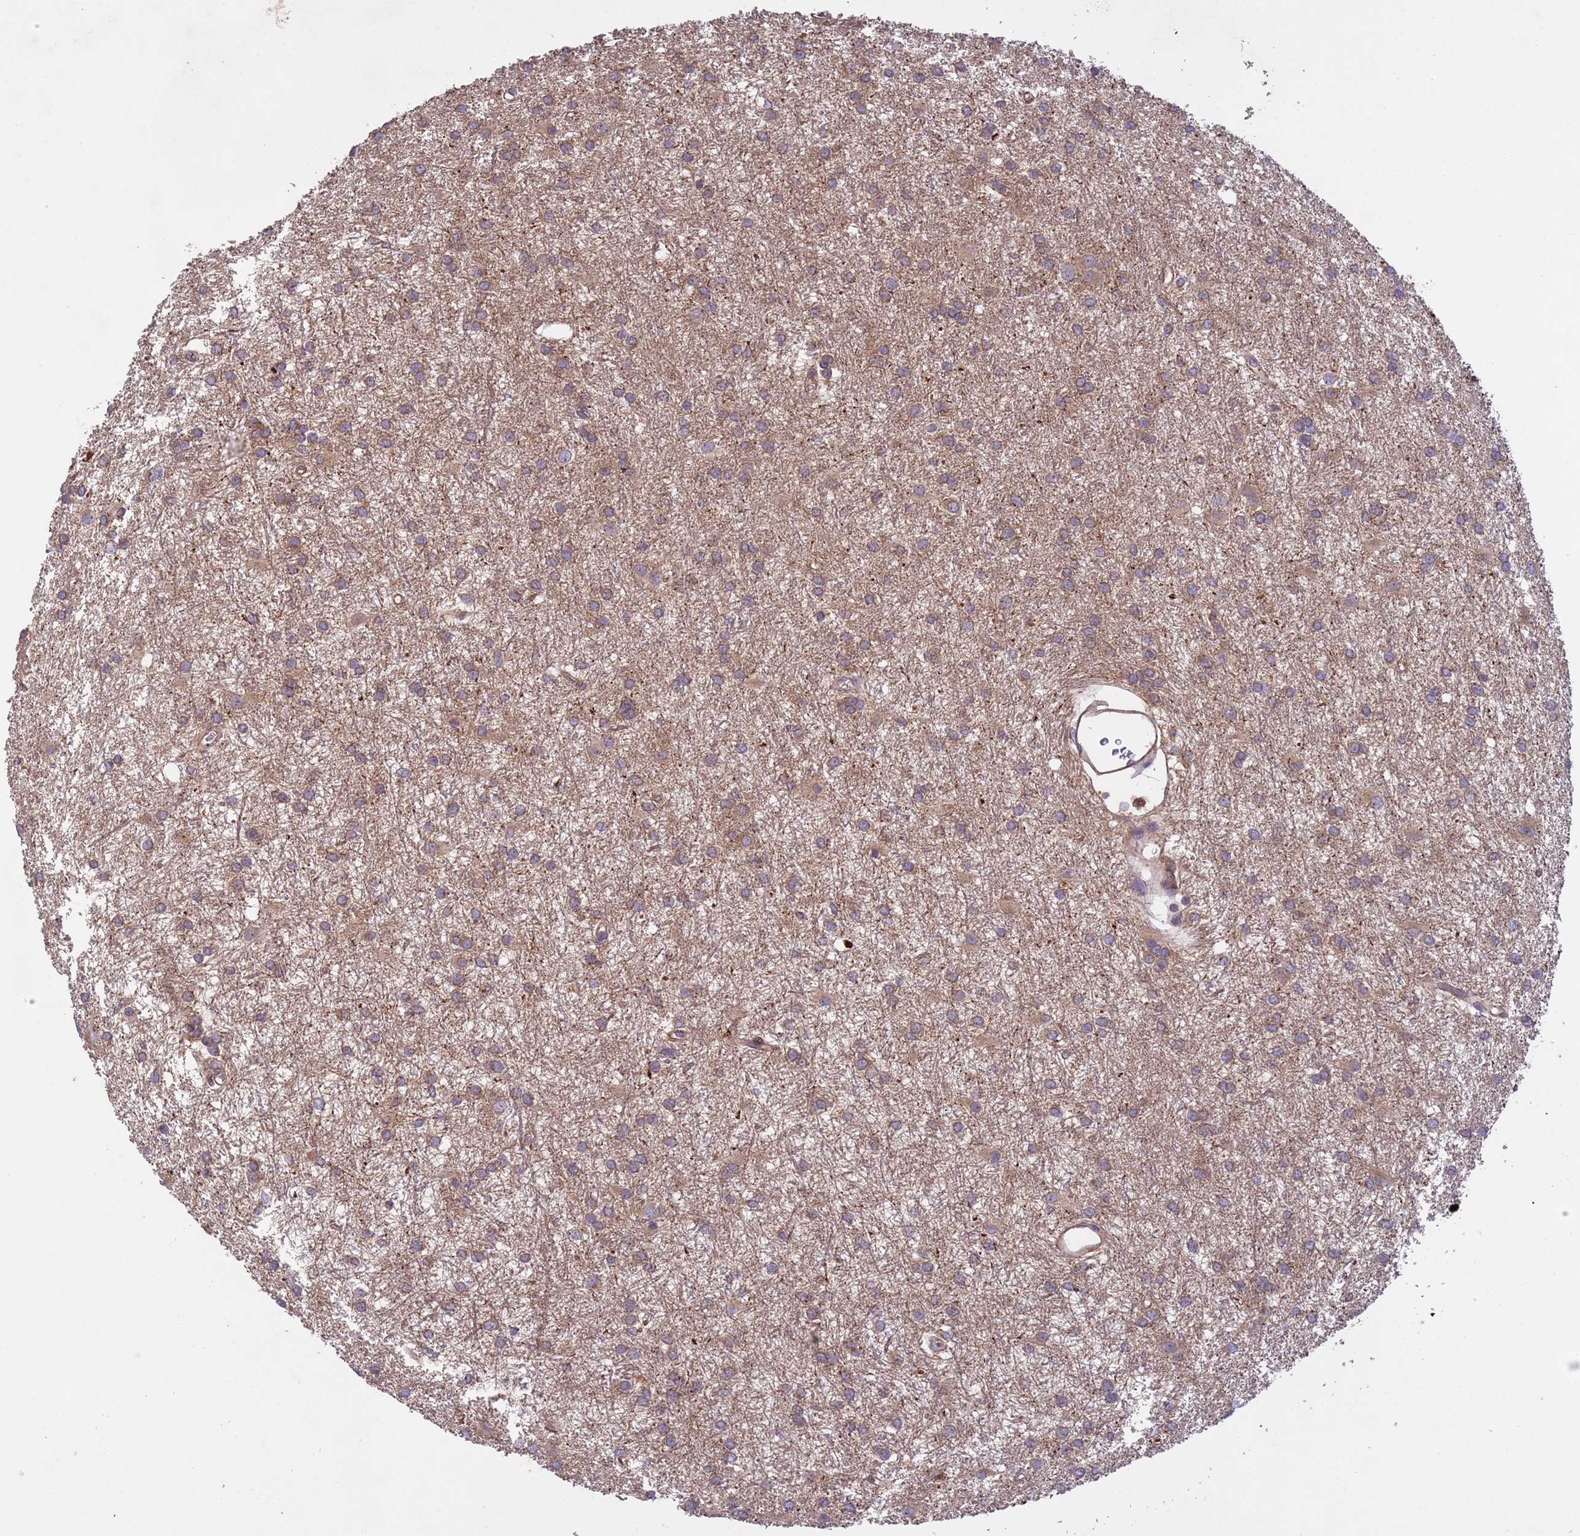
{"staining": {"intensity": "weak", "quantity": ">75%", "location": "cytoplasmic/membranous"}, "tissue": "glioma", "cell_type": "Tumor cells", "image_type": "cancer", "snomed": [{"axis": "morphology", "description": "Glioma, malignant, High grade"}, {"axis": "topography", "description": "Brain"}], "caption": "Brown immunohistochemical staining in malignant high-grade glioma demonstrates weak cytoplasmic/membranous expression in about >75% of tumor cells. (Brightfield microscopy of DAB IHC at high magnification).", "gene": "RAB10", "patient": {"sex": "female", "age": 50}}